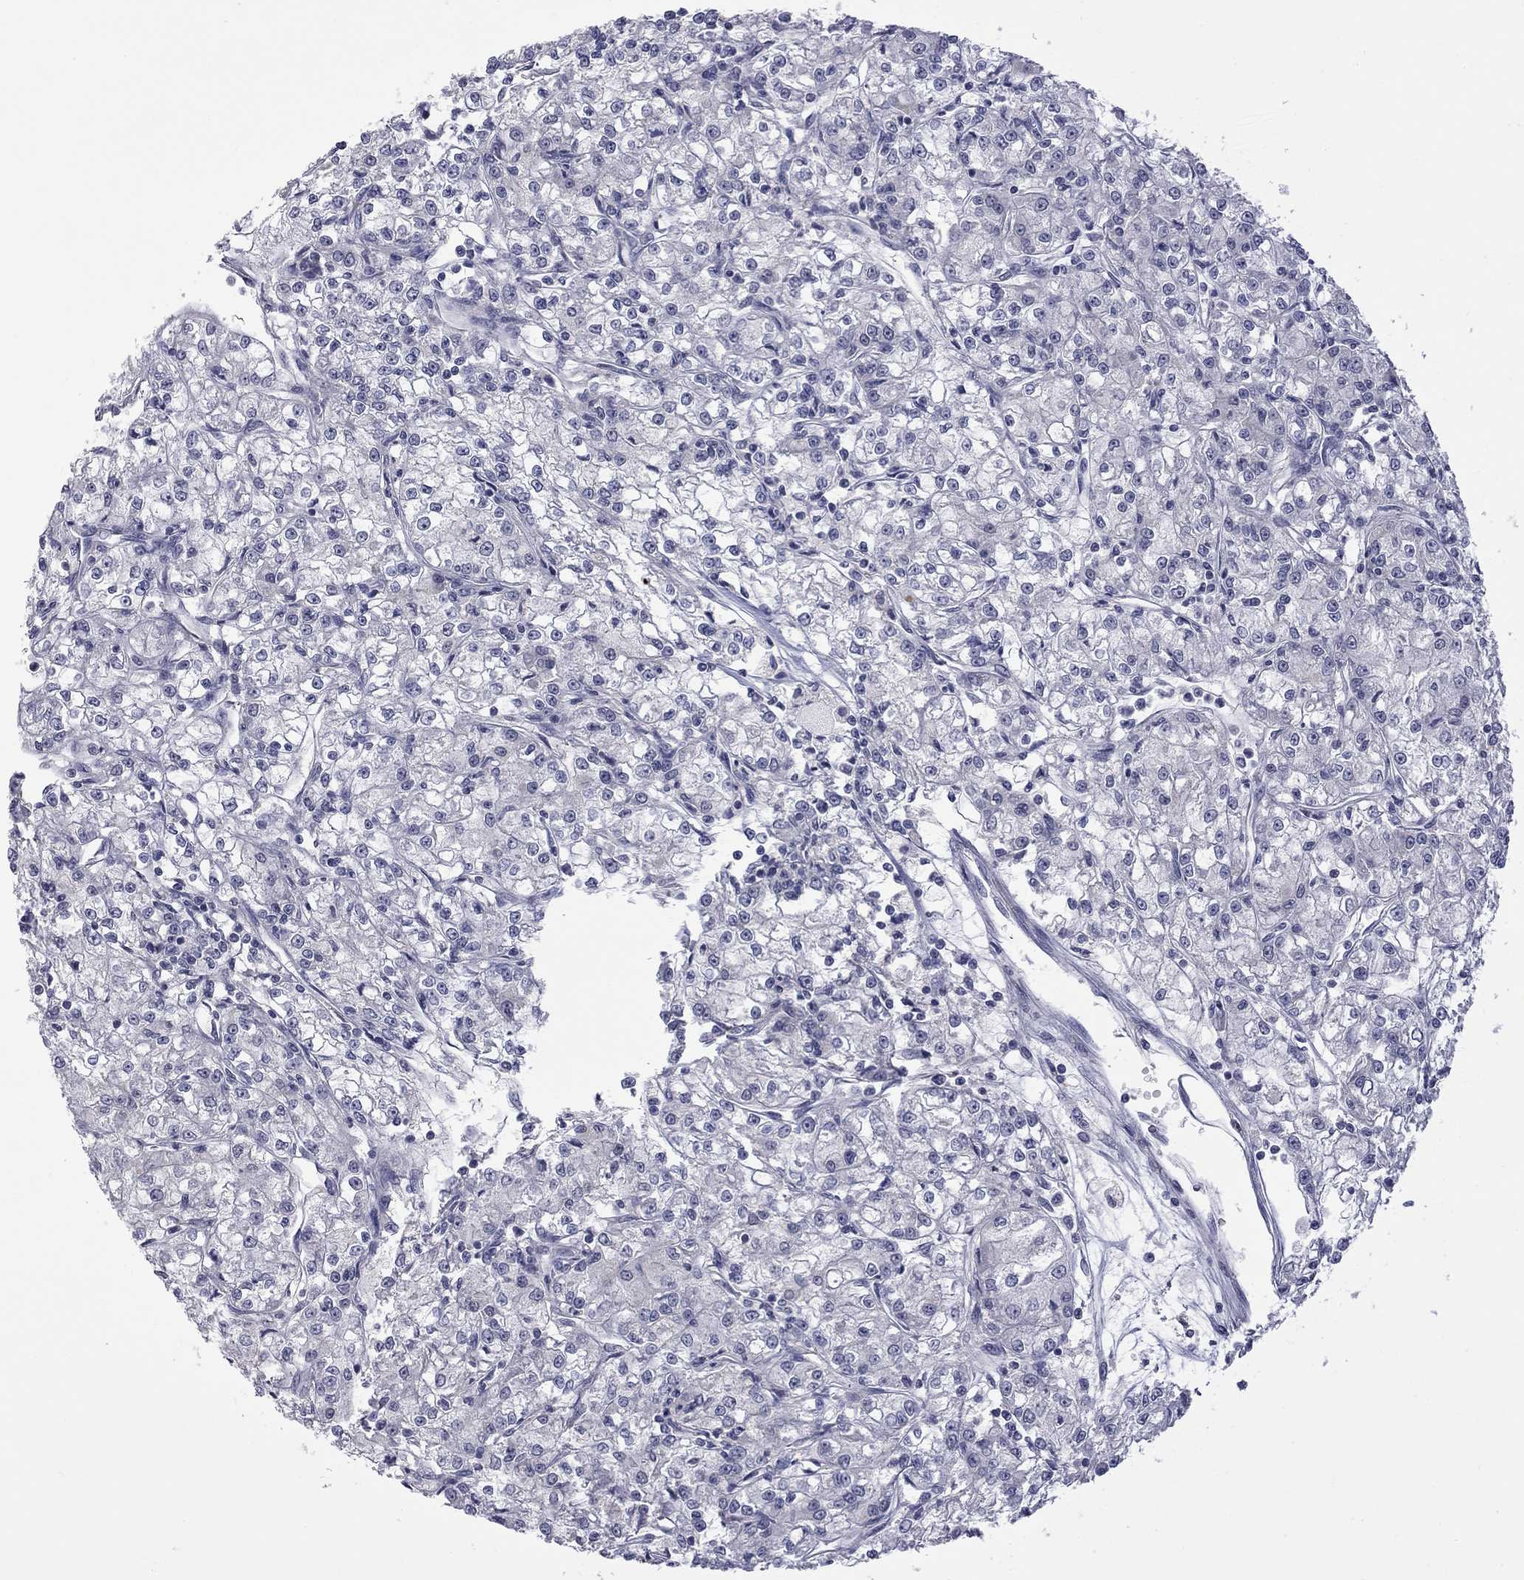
{"staining": {"intensity": "negative", "quantity": "none", "location": "none"}, "tissue": "renal cancer", "cell_type": "Tumor cells", "image_type": "cancer", "snomed": [{"axis": "morphology", "description": "Adenocarcinoma, NOS"}, {"axis": "topography", "description": "Kidney"}], "caption": "IHC of human adenocarcinoma (renal) exhibits no positivity in tumor cells.", "gene": "GSG1L", "patient": {"sex": "female", "age": 59}}